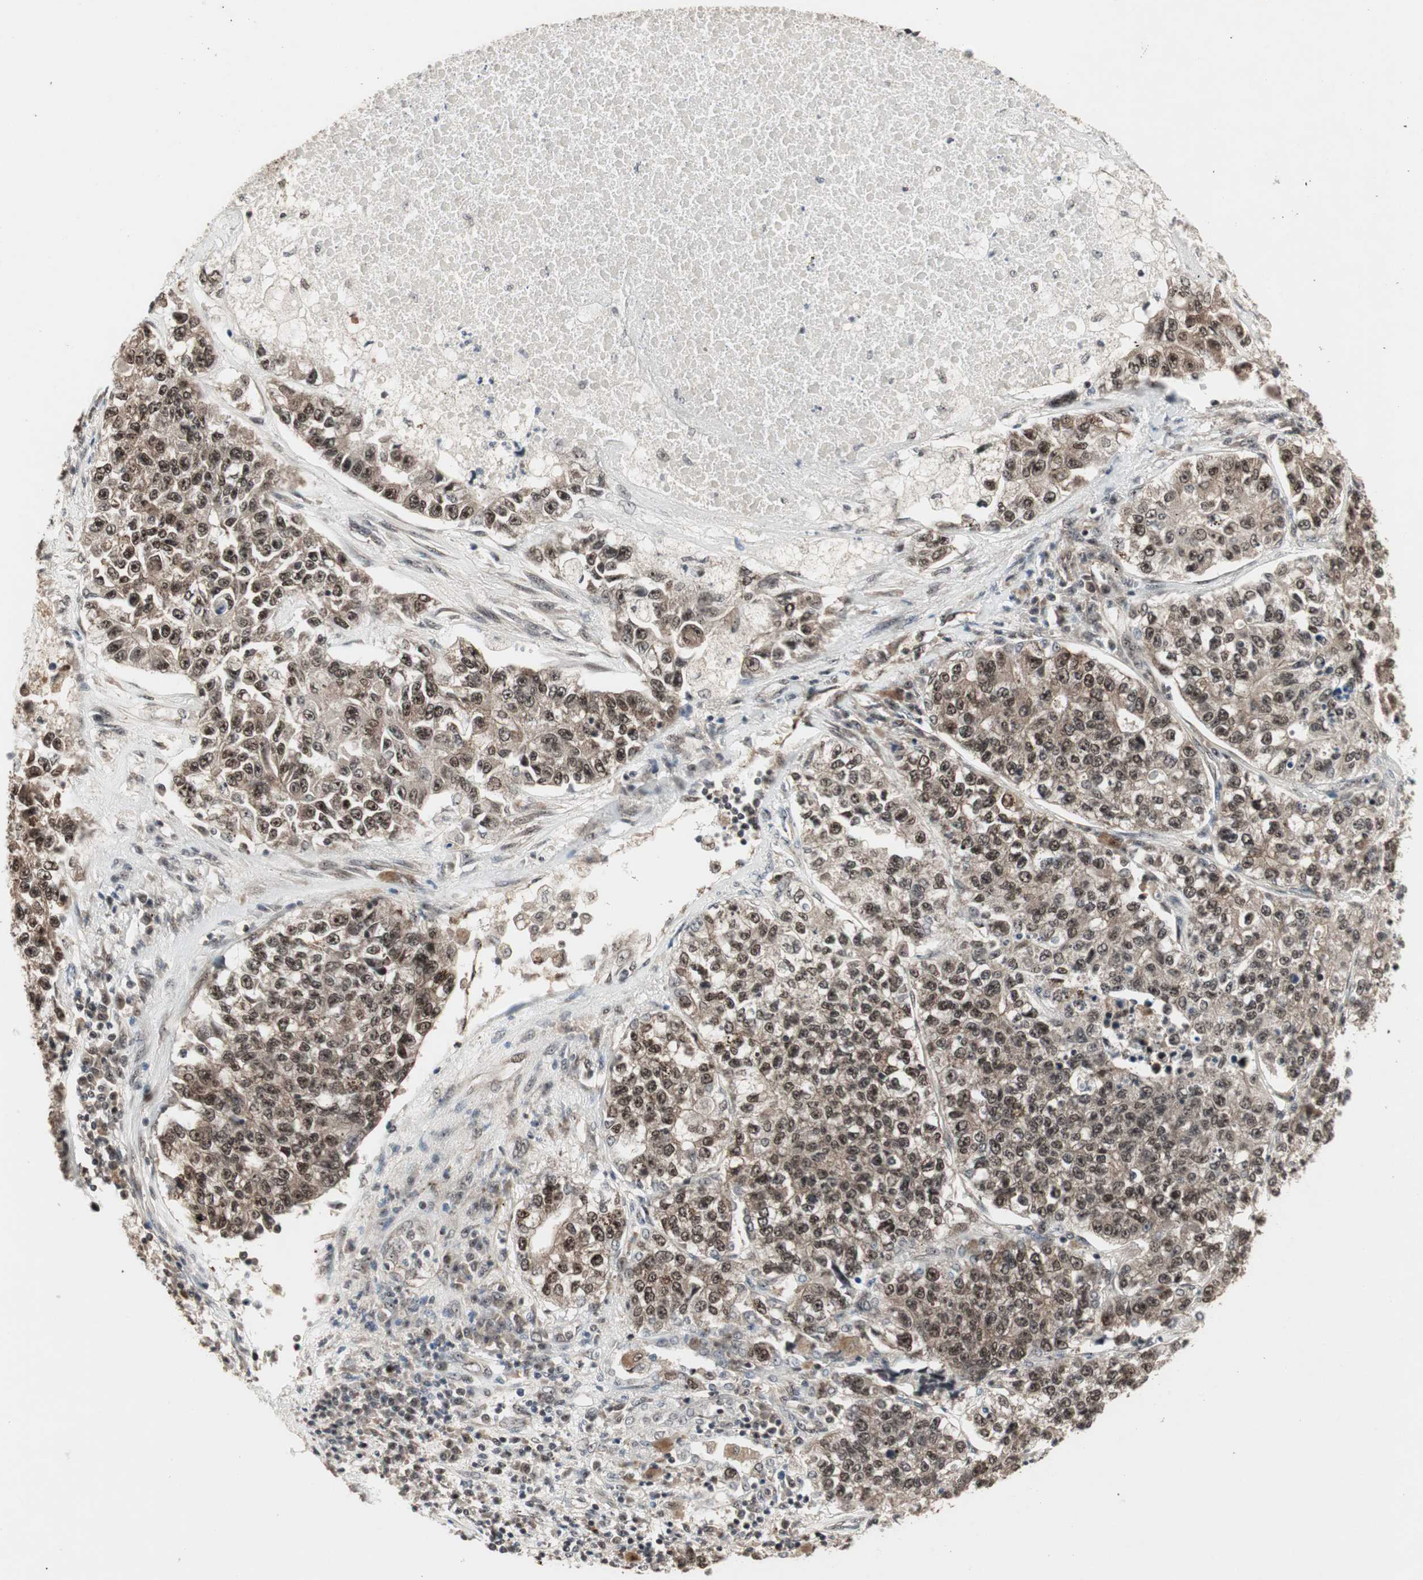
{"staining": {"intensity": "moderate", "quantity": ">75%", "location": "cytoplasmic/membranous,nuclear"}, "tissue": "lung cancer", "cell_type": "Tumor cells", "image_type": "cancer", "snomed": [{"axis": "morphology", "description": "Adenocarcinoma, NOS"}, {"axis": "topography", "description": "Lung"}], "caption": "Approximately >75% of tumor cells in lung adenocarcinoma show moderate cytoplasmic/membranous and nuclear protein expression as visualized by brown immunohistochemical staining.", "gene": "CSNK2B", "patient": {"sex": "male", "age": 49}}